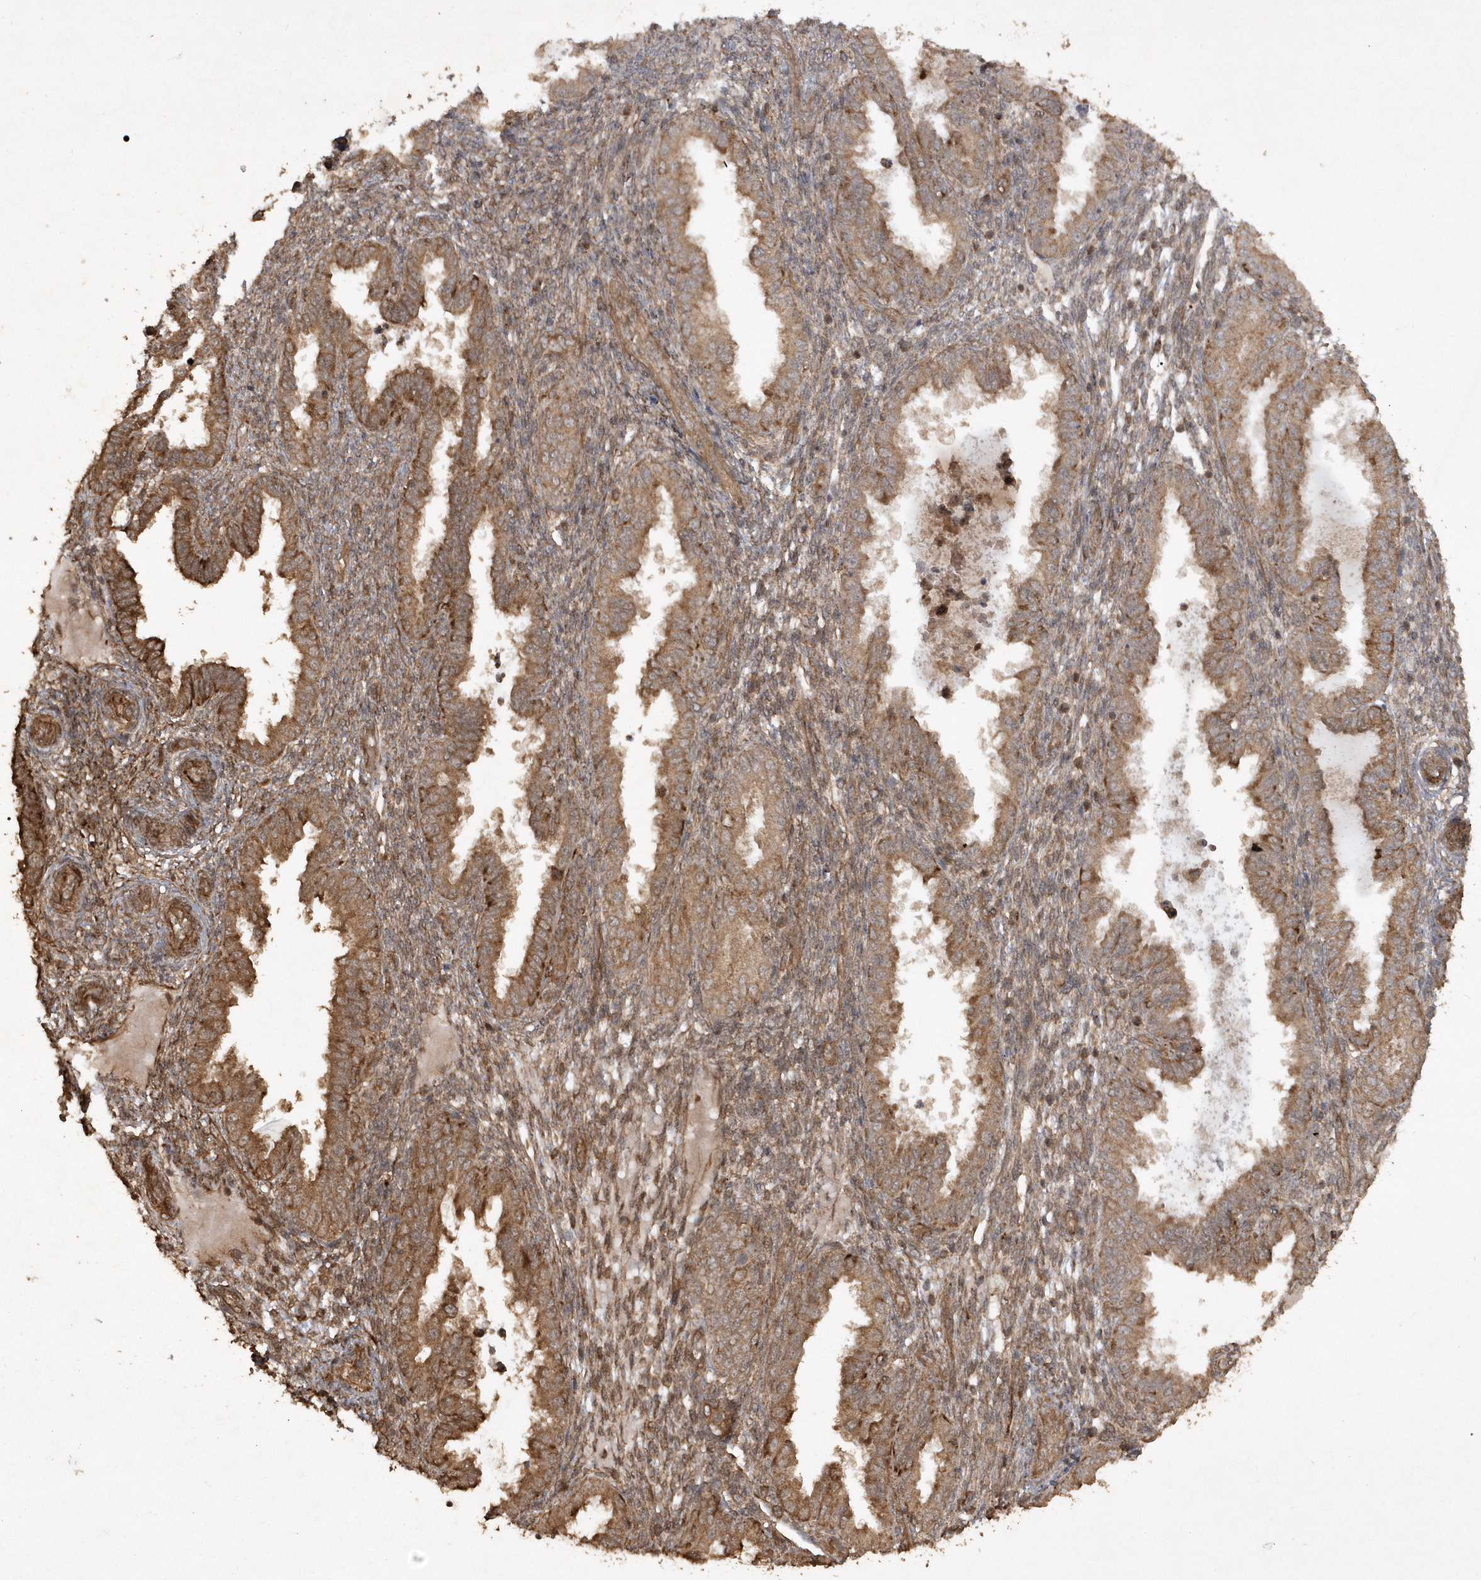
{"staining": {"intensity": "moderate", "quantity": ">75%", "location": "cytoplasmic/membranous"}, "tissue": "endometrium", "cell_type": "Cells in endometrial stroma", "image_type": "normal", "snomed": [{"axis": "morphology", "description": "Normal tissue, NOS"}, {"axis": "topography", "description": "Endometrium"}], "caption": "Moderate cytoplasmic/membranous positivity is appreciated in approximately >75% of cells in endometrial stroma in normal endometrium.", "gene": "AVPI1", "patient": {"sex": "female", "age": 33}}